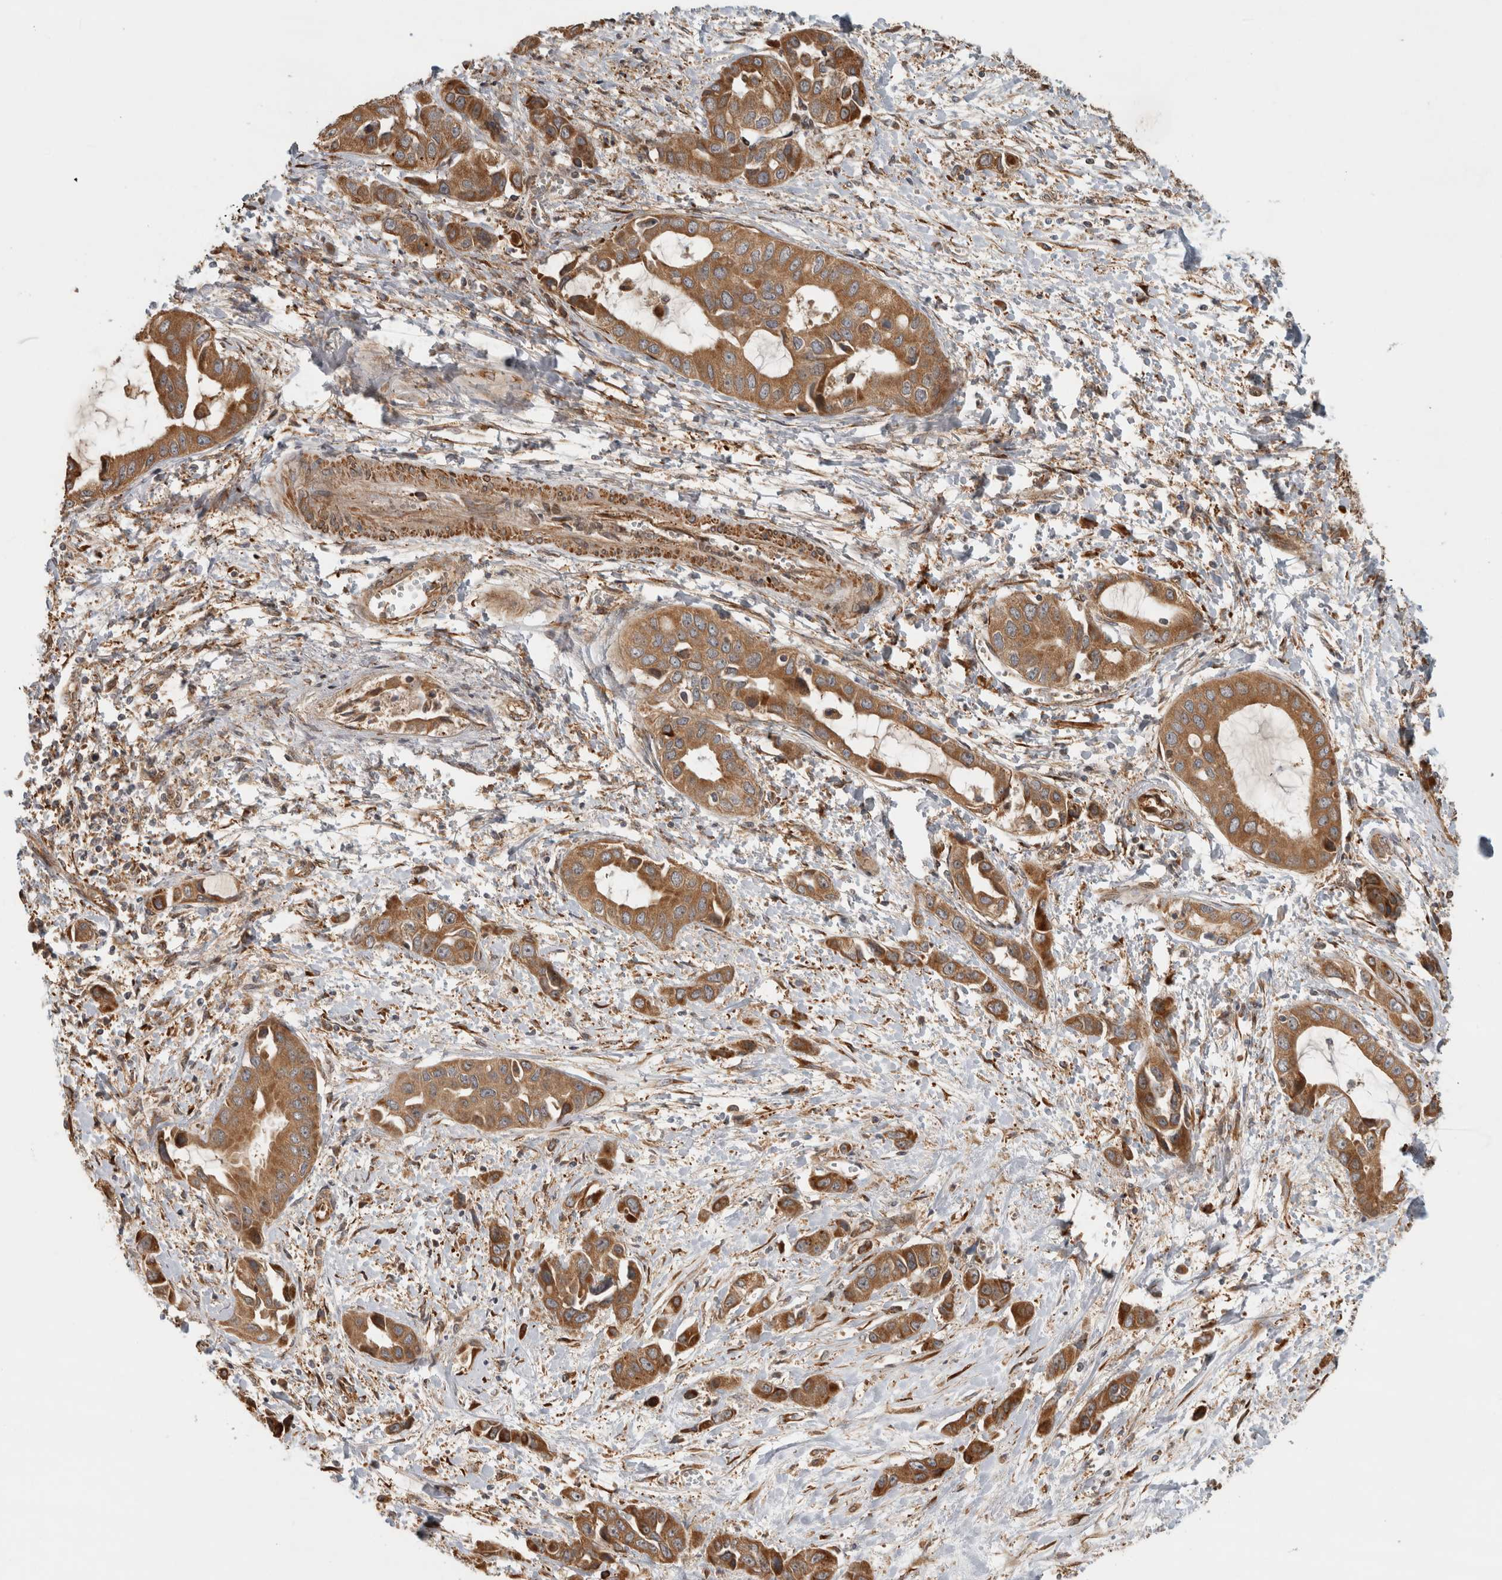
{"staining": {"intensity": "moderate", "quantity": ">75%", "location": "cytoplasmic/membranous"}, "tissue": "liver cancer", "cell_type": "Tumor cells", "image_type": "cancer", "snomed": [{"axis": "morphology", "description": "Cholangiocarcinoma"}, {"axis": "topography", "description": "Liver"}], "caption": "The image shows a brown stain indicating the presence of a protein in the cytoplasmic/membranous of tumor cells in liver cancer.", "gene": "TUBD1", "patient": {"sex": "female", "age": 52}}